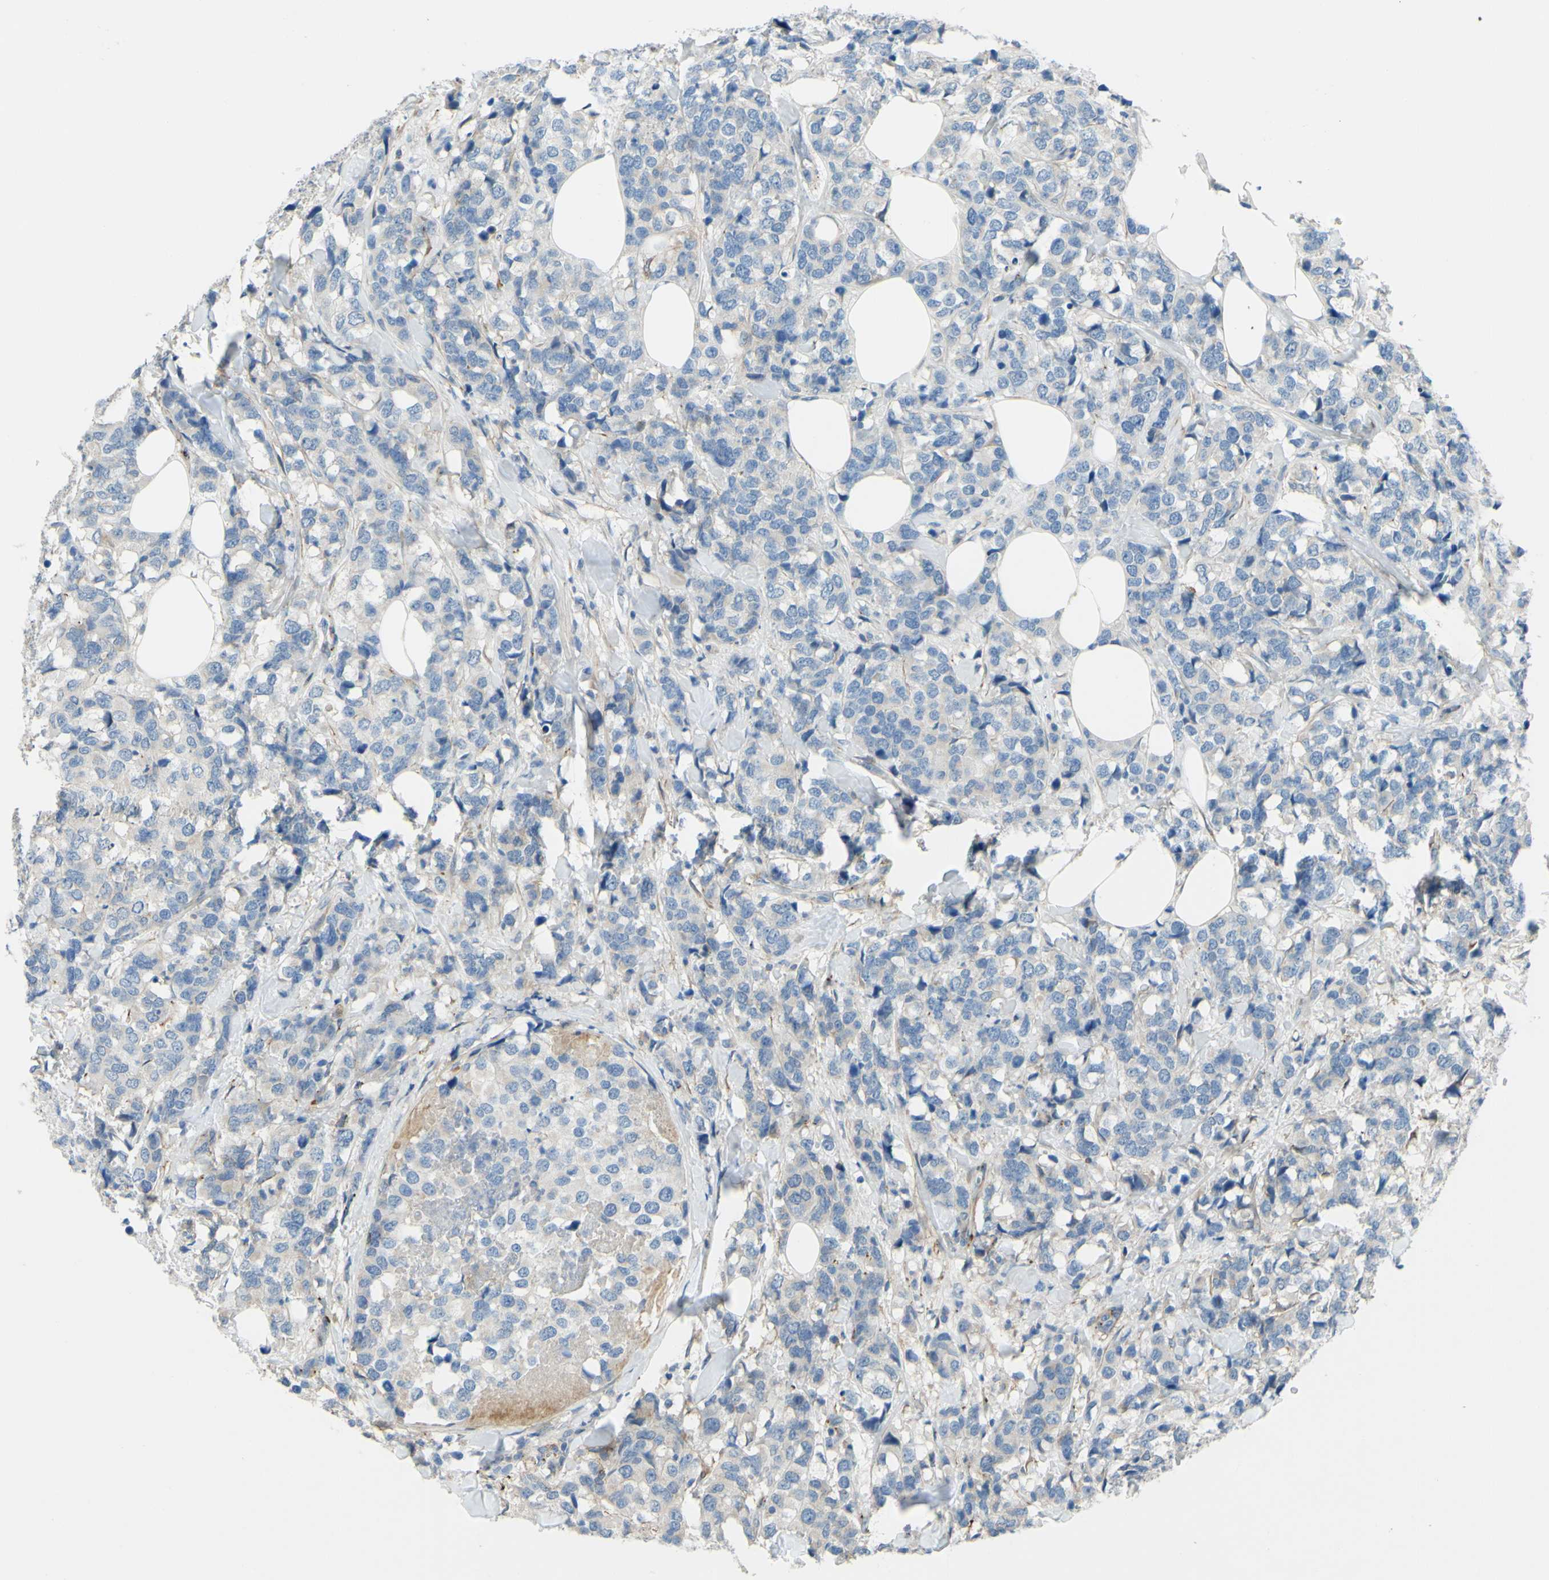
{"staining": {"intensity": "negative", "quantity": "none", "location": "none"}, "tissue": "breast cancer", "cell_type": "Tumor cells", "image_type": "cancer", "snomed": [{"axis": "morphology", "description": "Lobular carcinoma"}, {"axis": "topography", "description": "Breast"}], "caption": "An immunohistochemistry micrograph of breast cancer (lobular carcinoma) is shown. There is no staining in tumor cells of breast cancer (lobular carcinoma).", "gene": "ARHGAP1", "patient": {"sex": "female", "age": 59}}